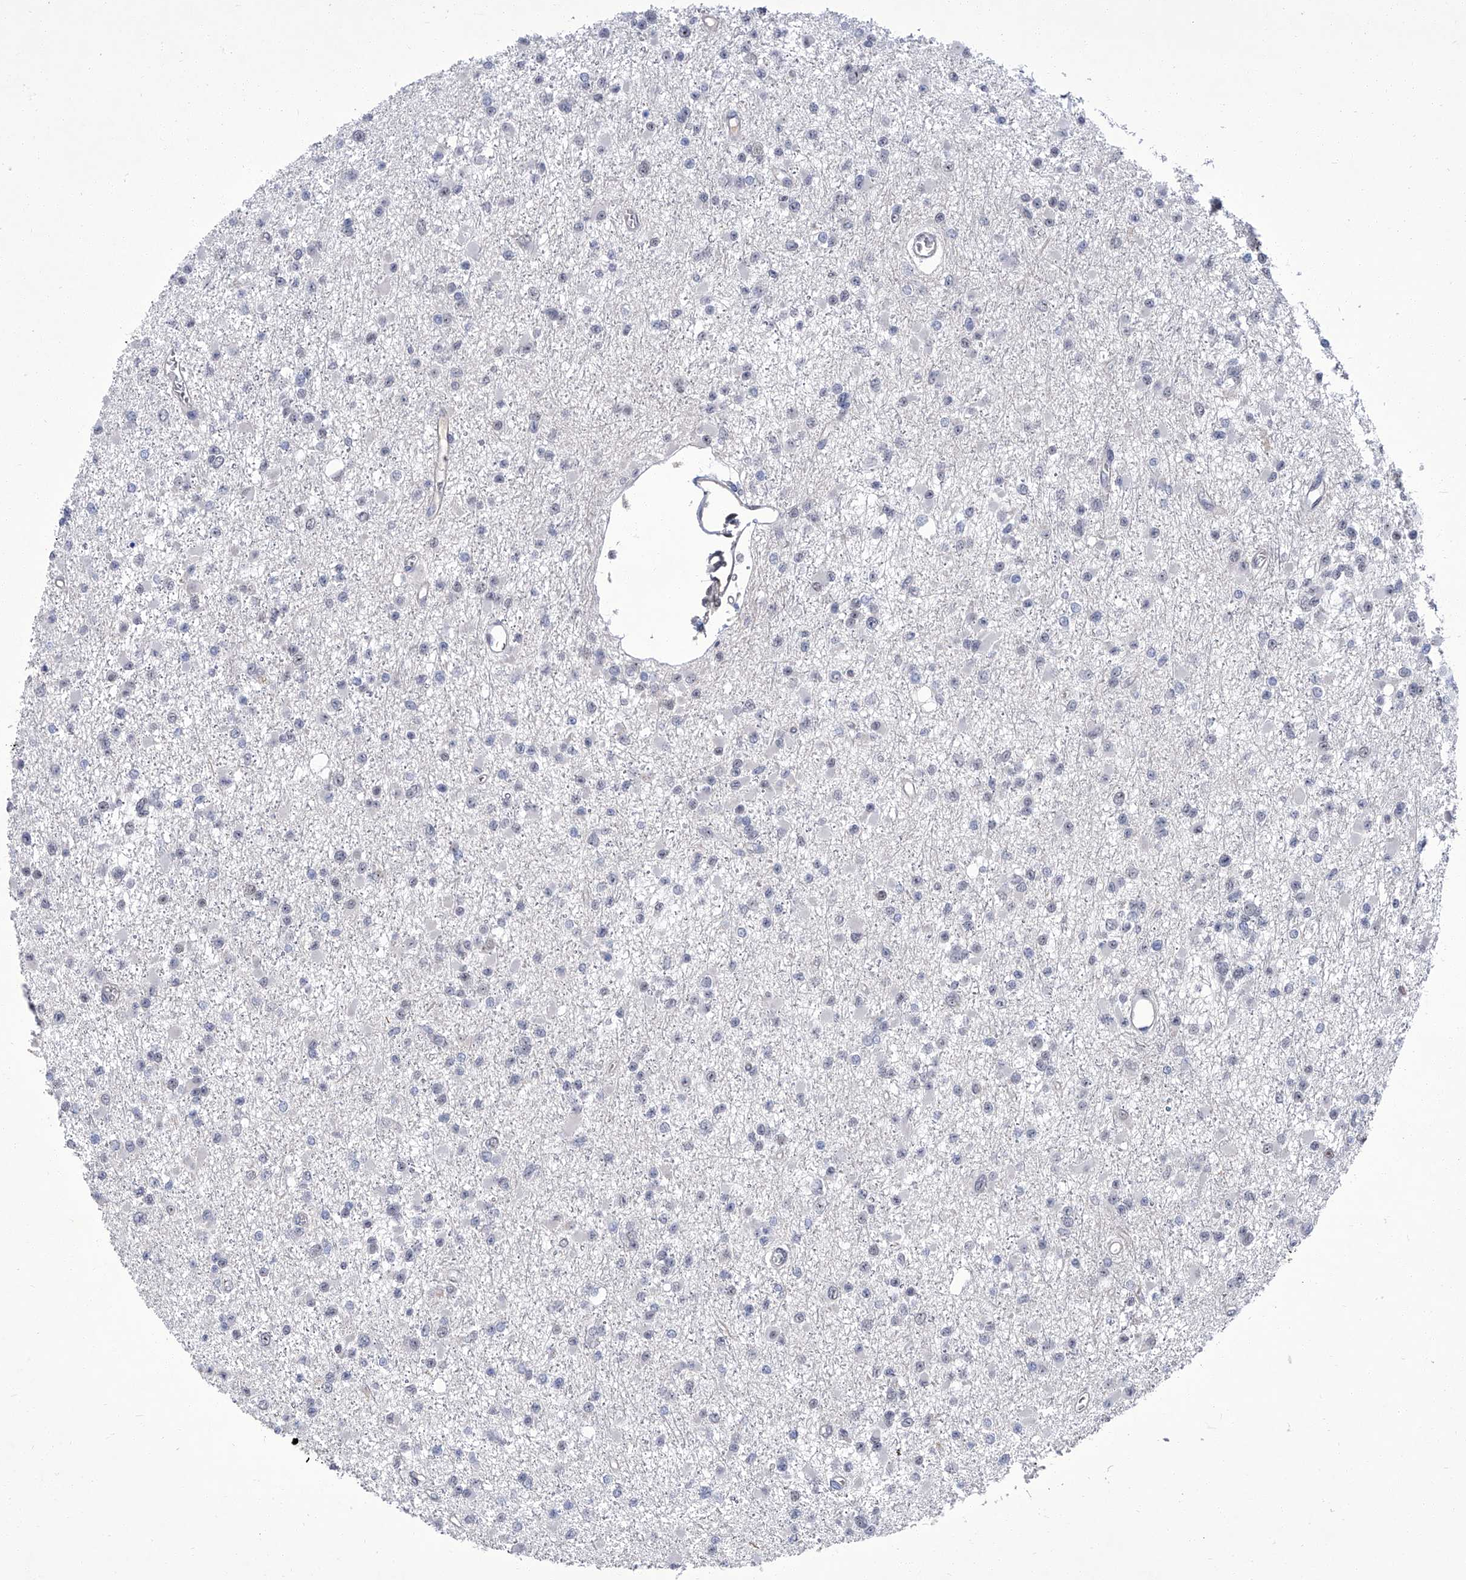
{"staining": {"intensity": "negative", "quantity": "none", "location": "none"}, "tissue": "glioma", "cell_type": "Tumor cells", "image_type": "cancer", "snomed": [{"axis": "morphology", "description": "Glioma, malignant, Low grade"}, {"axis": "topography", "description": "Brain"}], "caption": "High magnification brightfield microscopy of low-grade glioma (malignant) stained with DAB (3,3'-diaminobenzidine) (brown) and counterstained with hematoxylin (blue): tumor cells show no significant staining.", "gene": "CMTR1", "patient": {"sex": "female", "age": 22}}